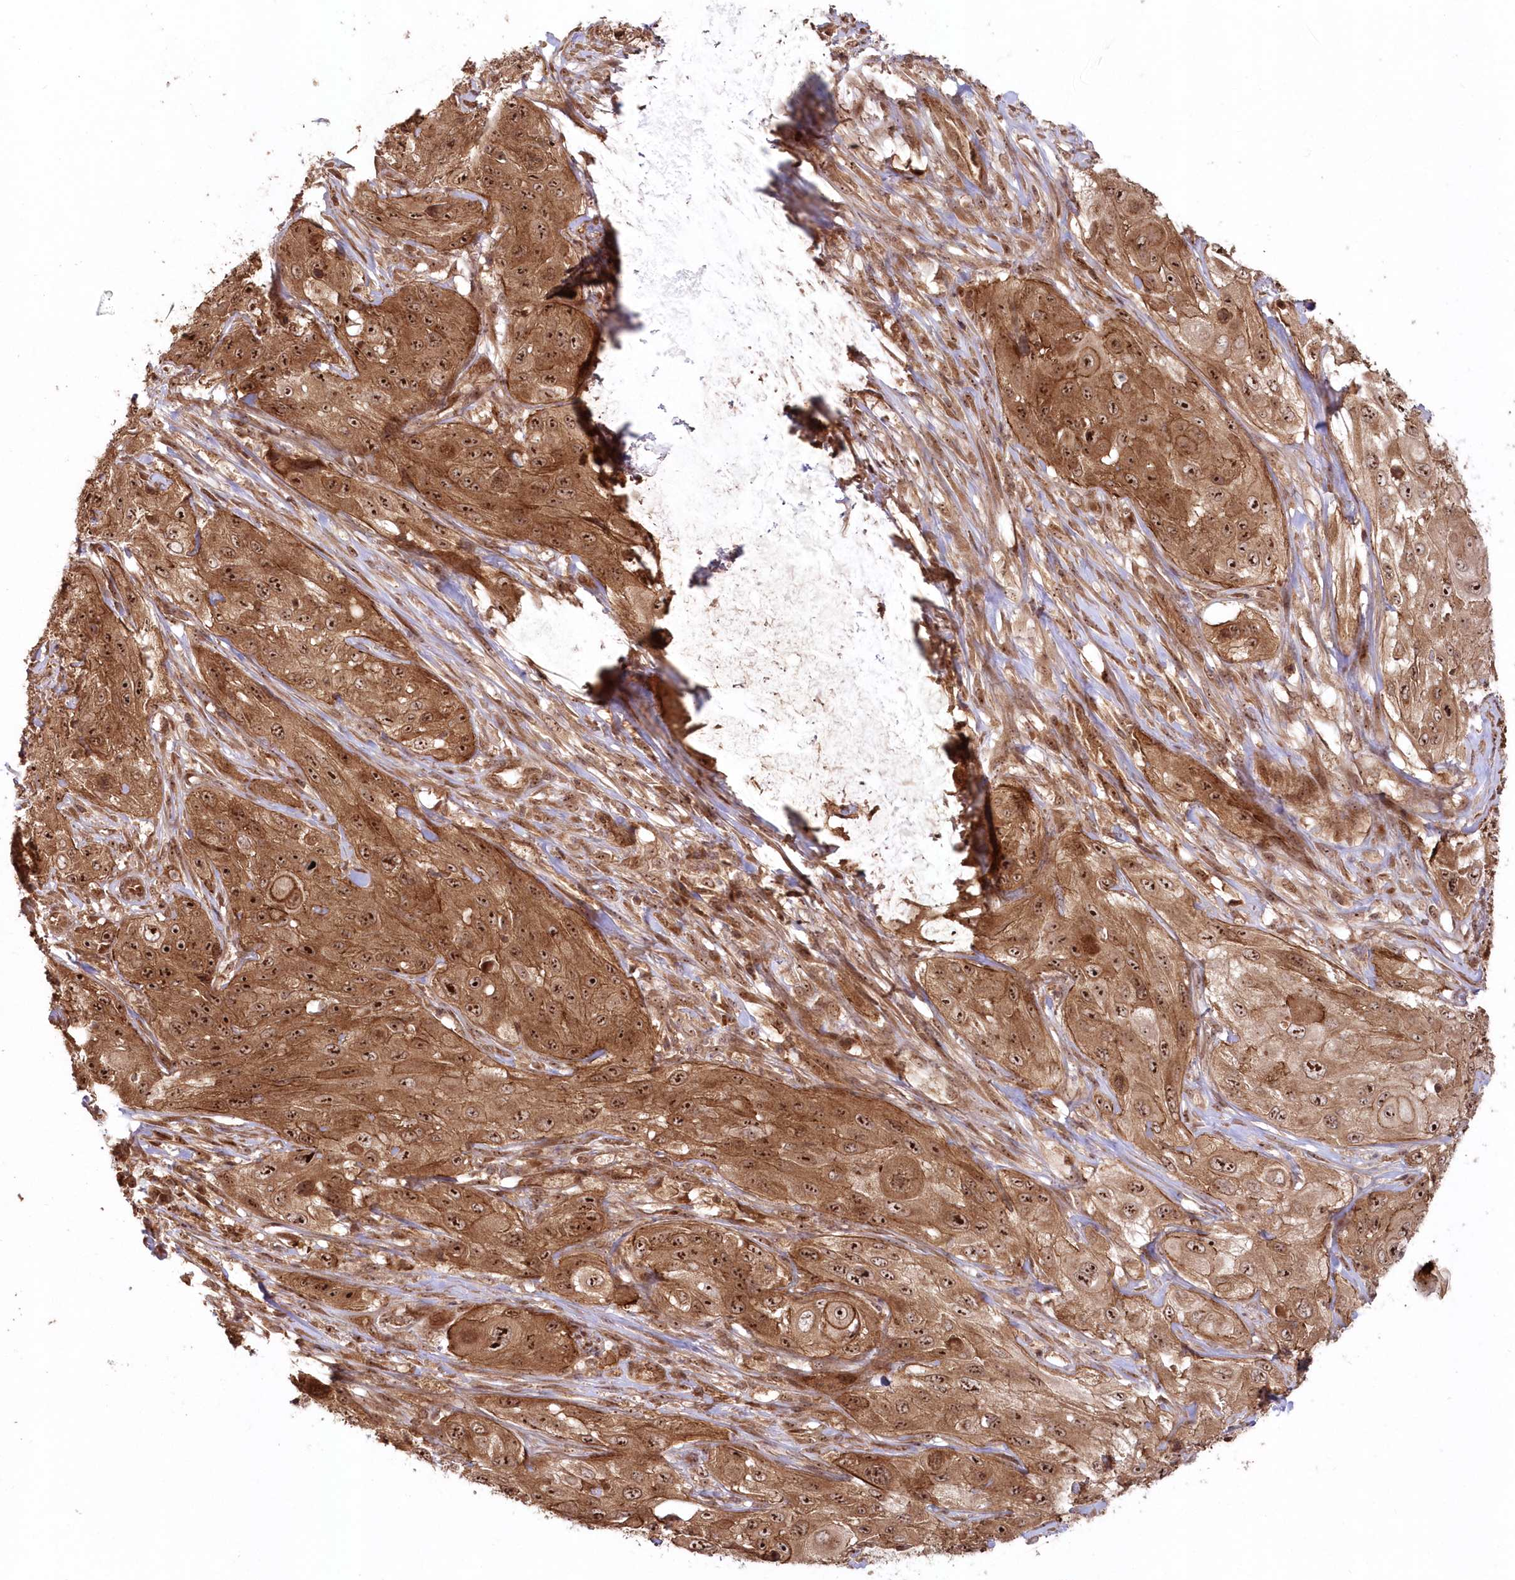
{"staining": {"intensity": "strong", "quantity": ">75%", "location": "cytoplasmic/membranous,nuclear"}, "tissue": "cervical cancer", "cell_type": "Tumor cells", "image_type": "cancer", "snomed": [{"axis": "morphology", "description": "Squamous cell carcinoma, NOS"}, {"axis": "topography", "description": "Cervix"}], "caption": "This histopathology image displays cervical squamous cell carcinoma stained with IHC to label a protein in brown. The cytoplasmic/membranous and nuclear of tumor cells show strong positivity for the protein. Nuclei are counter-stained blue.", "gene": "SERINC1", "patient": {"sex": "female", "age": 42}}